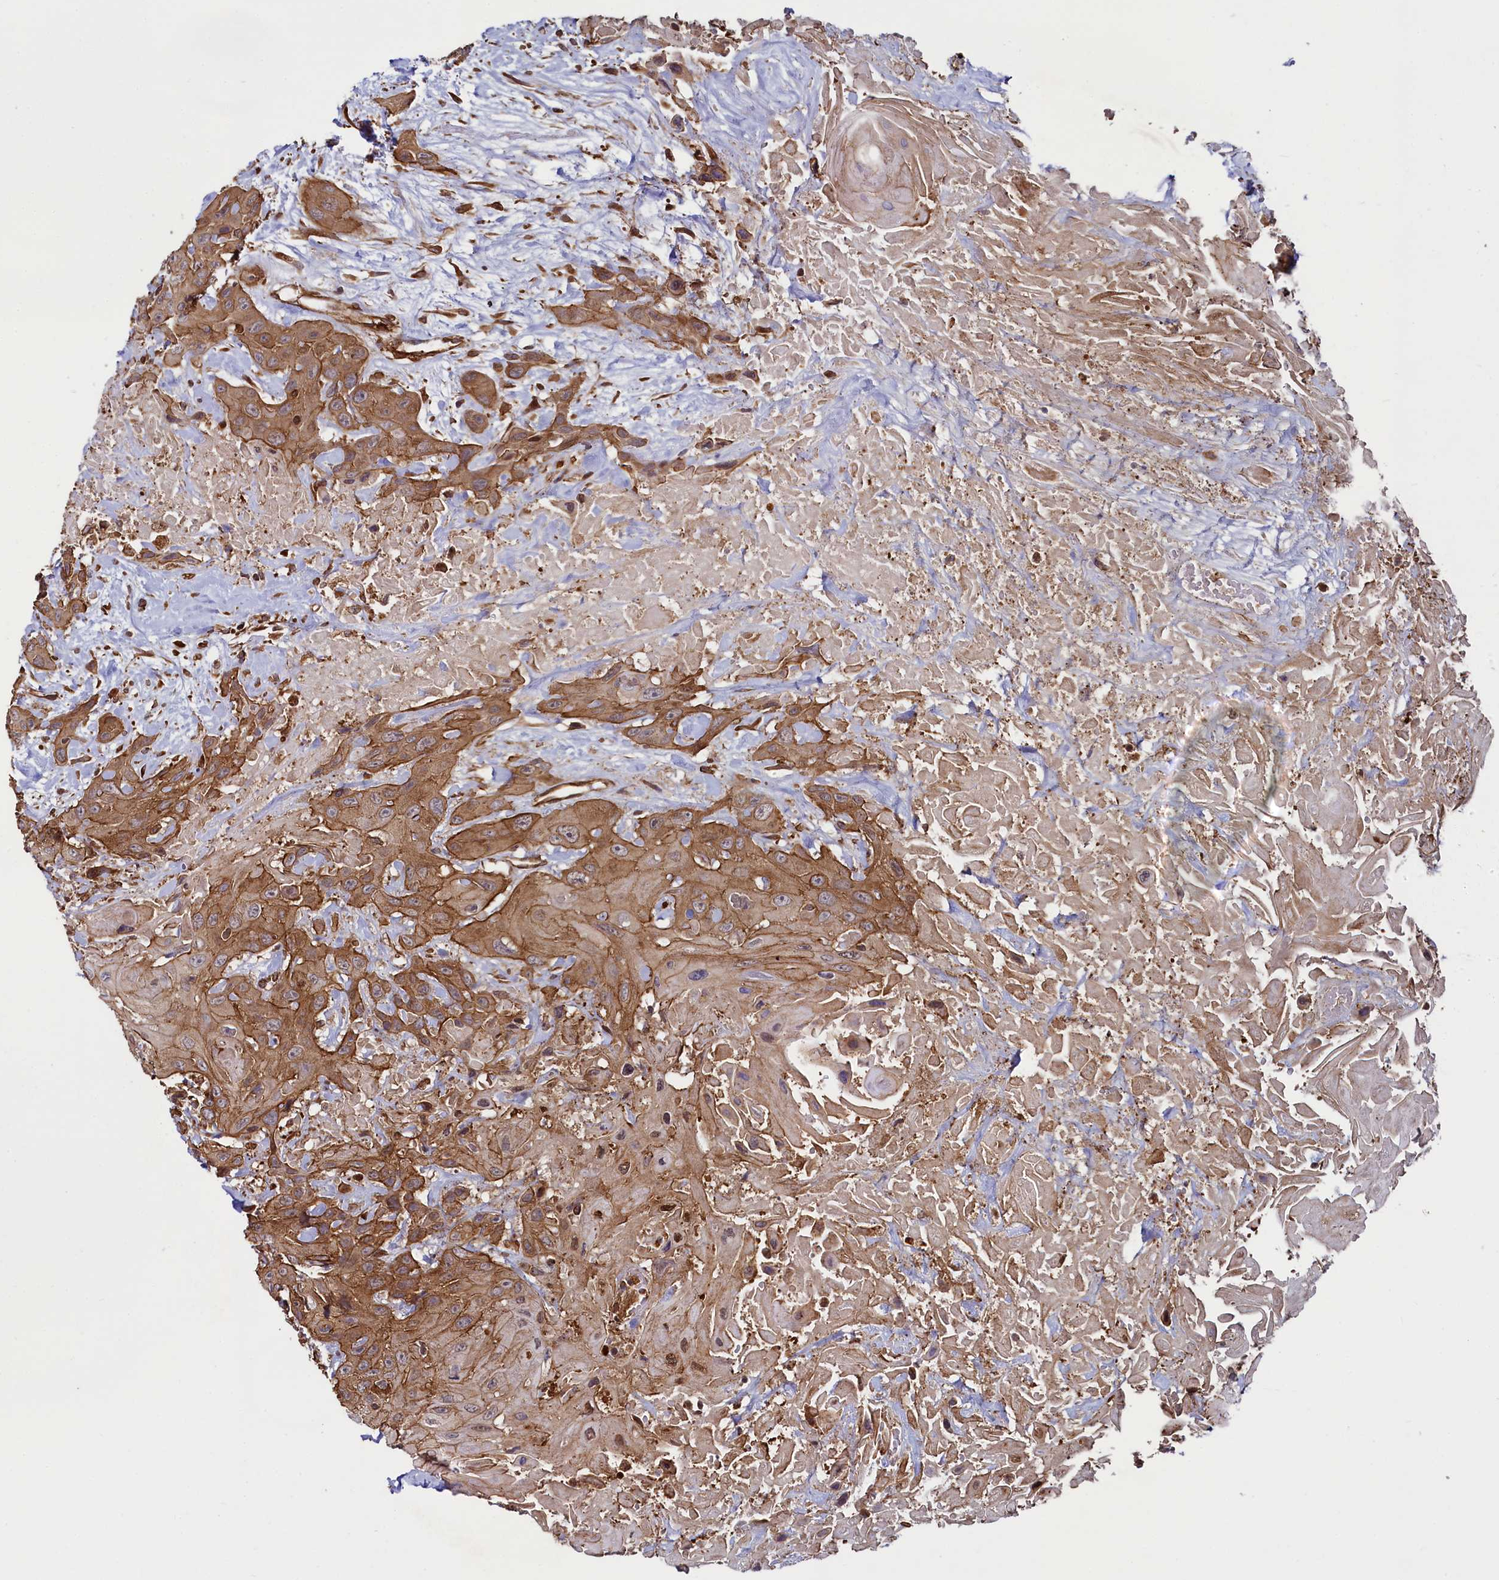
{"staining": {"intensity": "moderate", "quantity": ">75%", "location": "cytoplasmic/membranous"}, "tissue": "head and neck cancer", "cell_type": "Tumor cells", "image_type": "cancer", "snomed": [{"axis": "morphology", "description": "Squamous cell carcinoma, NOS"}, {"axis": "topography", "description": "Head-Neck"}], "caption": "An image of head and neck cancer (squamous cell carcinoma) stained for a protein exhibits moderate cytoplasmic/membranous brown staining in tumor cells. Using DAB (brown) and hematoxylin (blue) stains, captured at high magnification using brightfield microscopy.", "gene": "SVIP", "patient": {"sex": "male", "age": 81}}